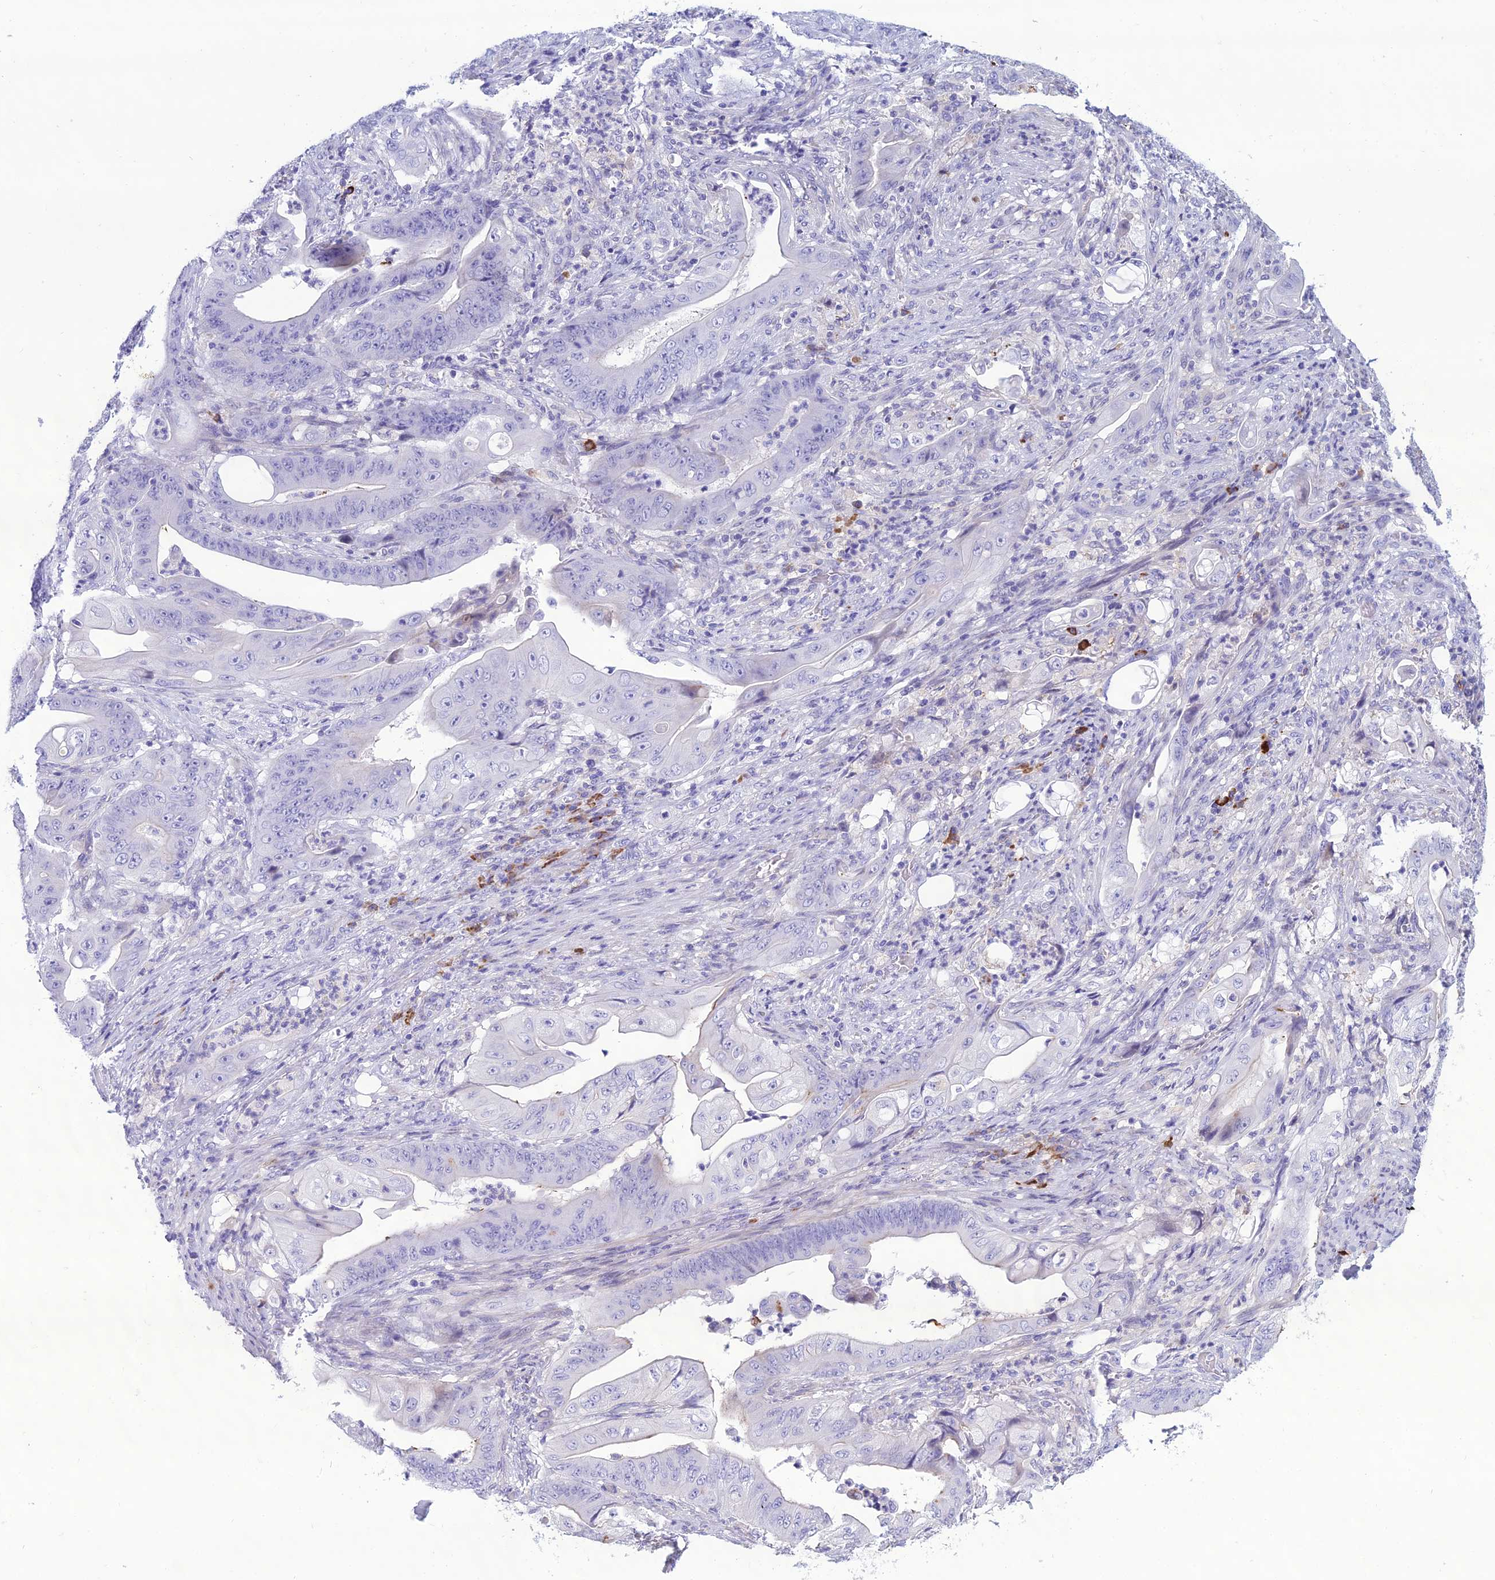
{"staining": {"intensity": "negative", "quantity": "none", "location": "none"}, "tissue": "stomach cancer", "cell_type": "Tumor cells", "image_type": "cancer", "snomed": [{"axis": "morphology", "description": "Adenocarcinoma, NOS"}, {"axis": "topography", "description": "Stomach"}], "caption": "Stomach adenocarcinoma was stained to show a protein in brown. There is no significant positivity in tumor cells.", "gene": "CRB2", "patient": {"sex": "female", "age": 73}}